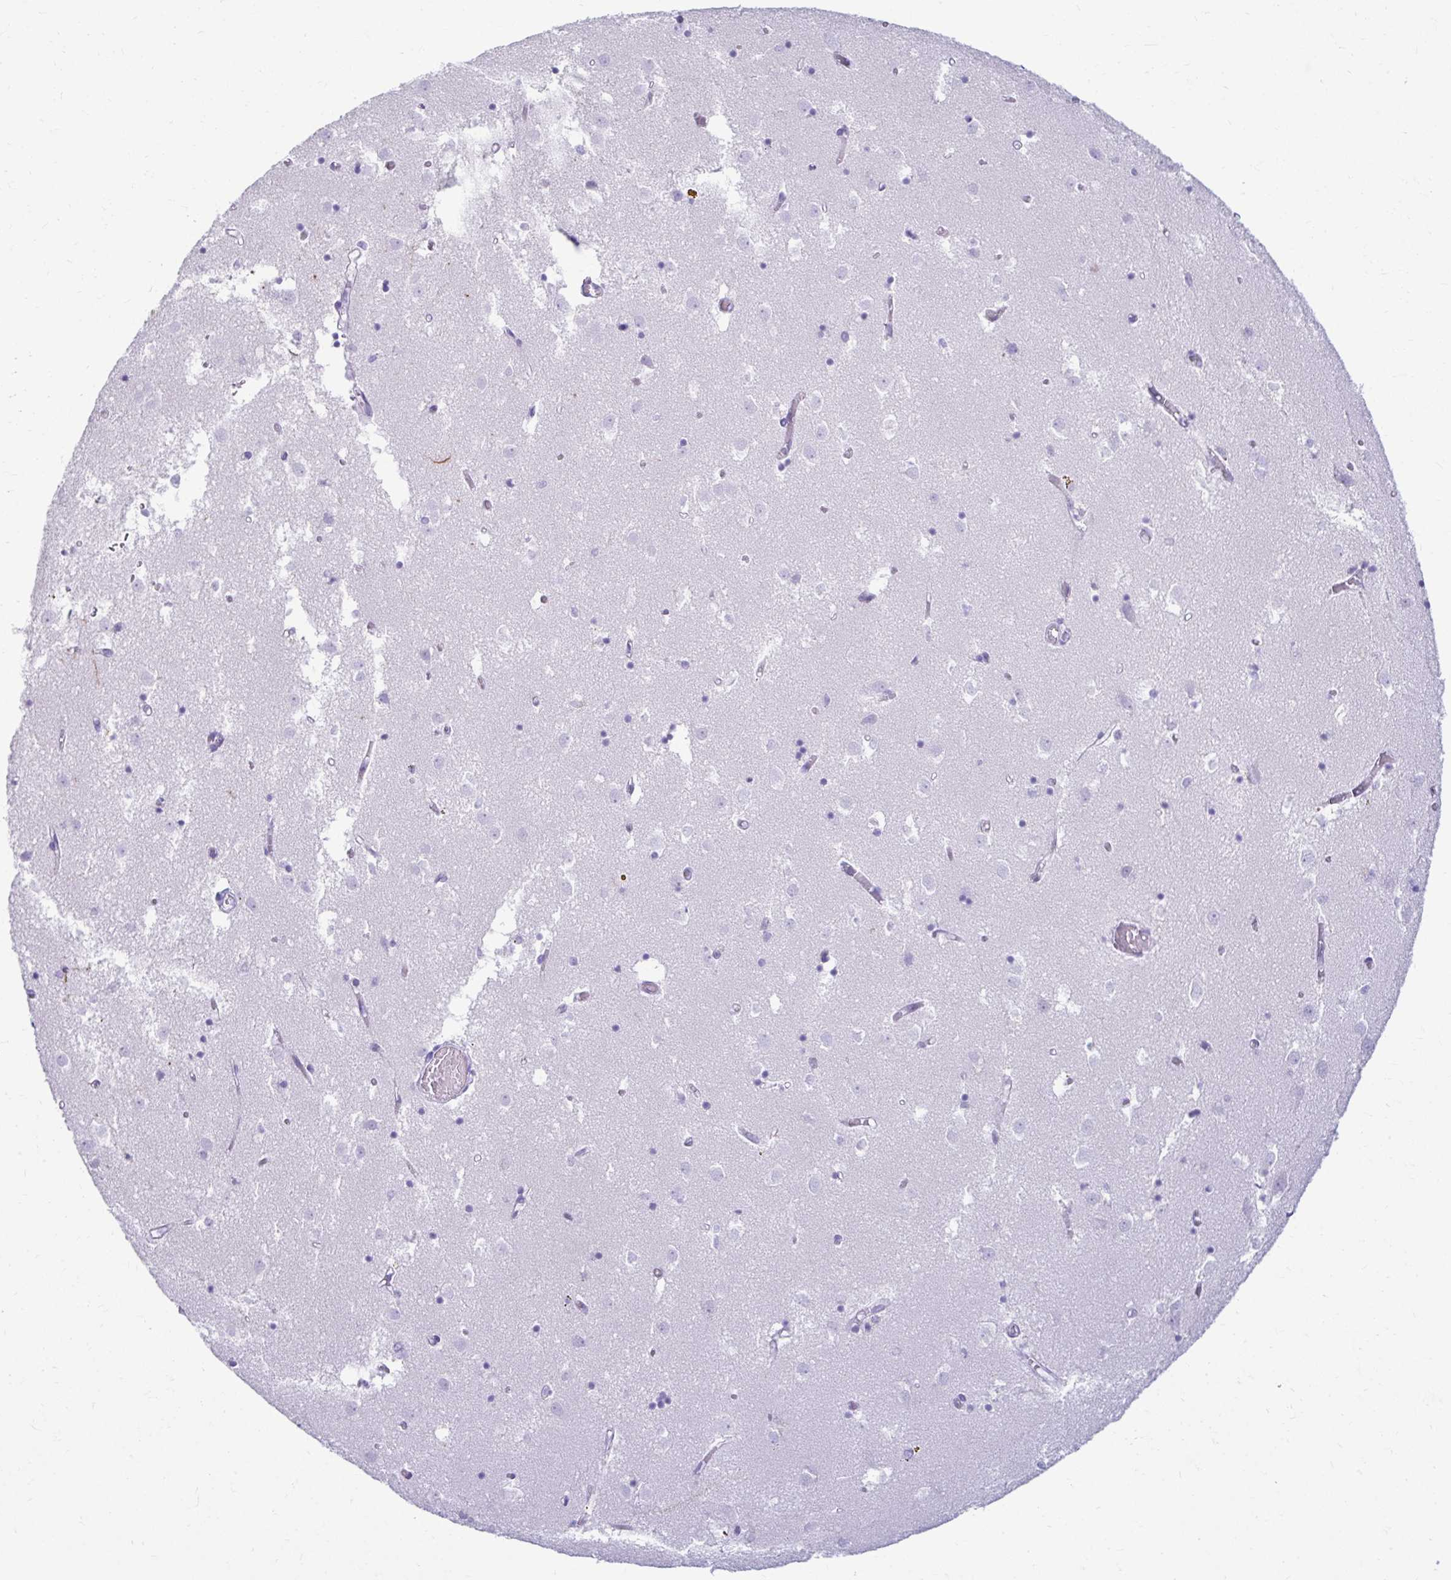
{"staining": {"intensity": "negative", "quantity": "none", "location": "none"}, "tissue": "caudate", "cell_type": "Glial cells", "image_type": "normal", "snomed": [{"axis": "morphology", "description": "Normal tissue, NOS"}, {"axis": "topography", "description": "Lateral ventricle wall"}], "caption": "Immunohistochemical staining of normal human caudate exhibits no significant expression in glial cells. (Immunohistochemistry (ihc), brightfield microscopy, high magnification).", "gene": "ATP4B", "patient": {"sex": "male", "age": 70}}